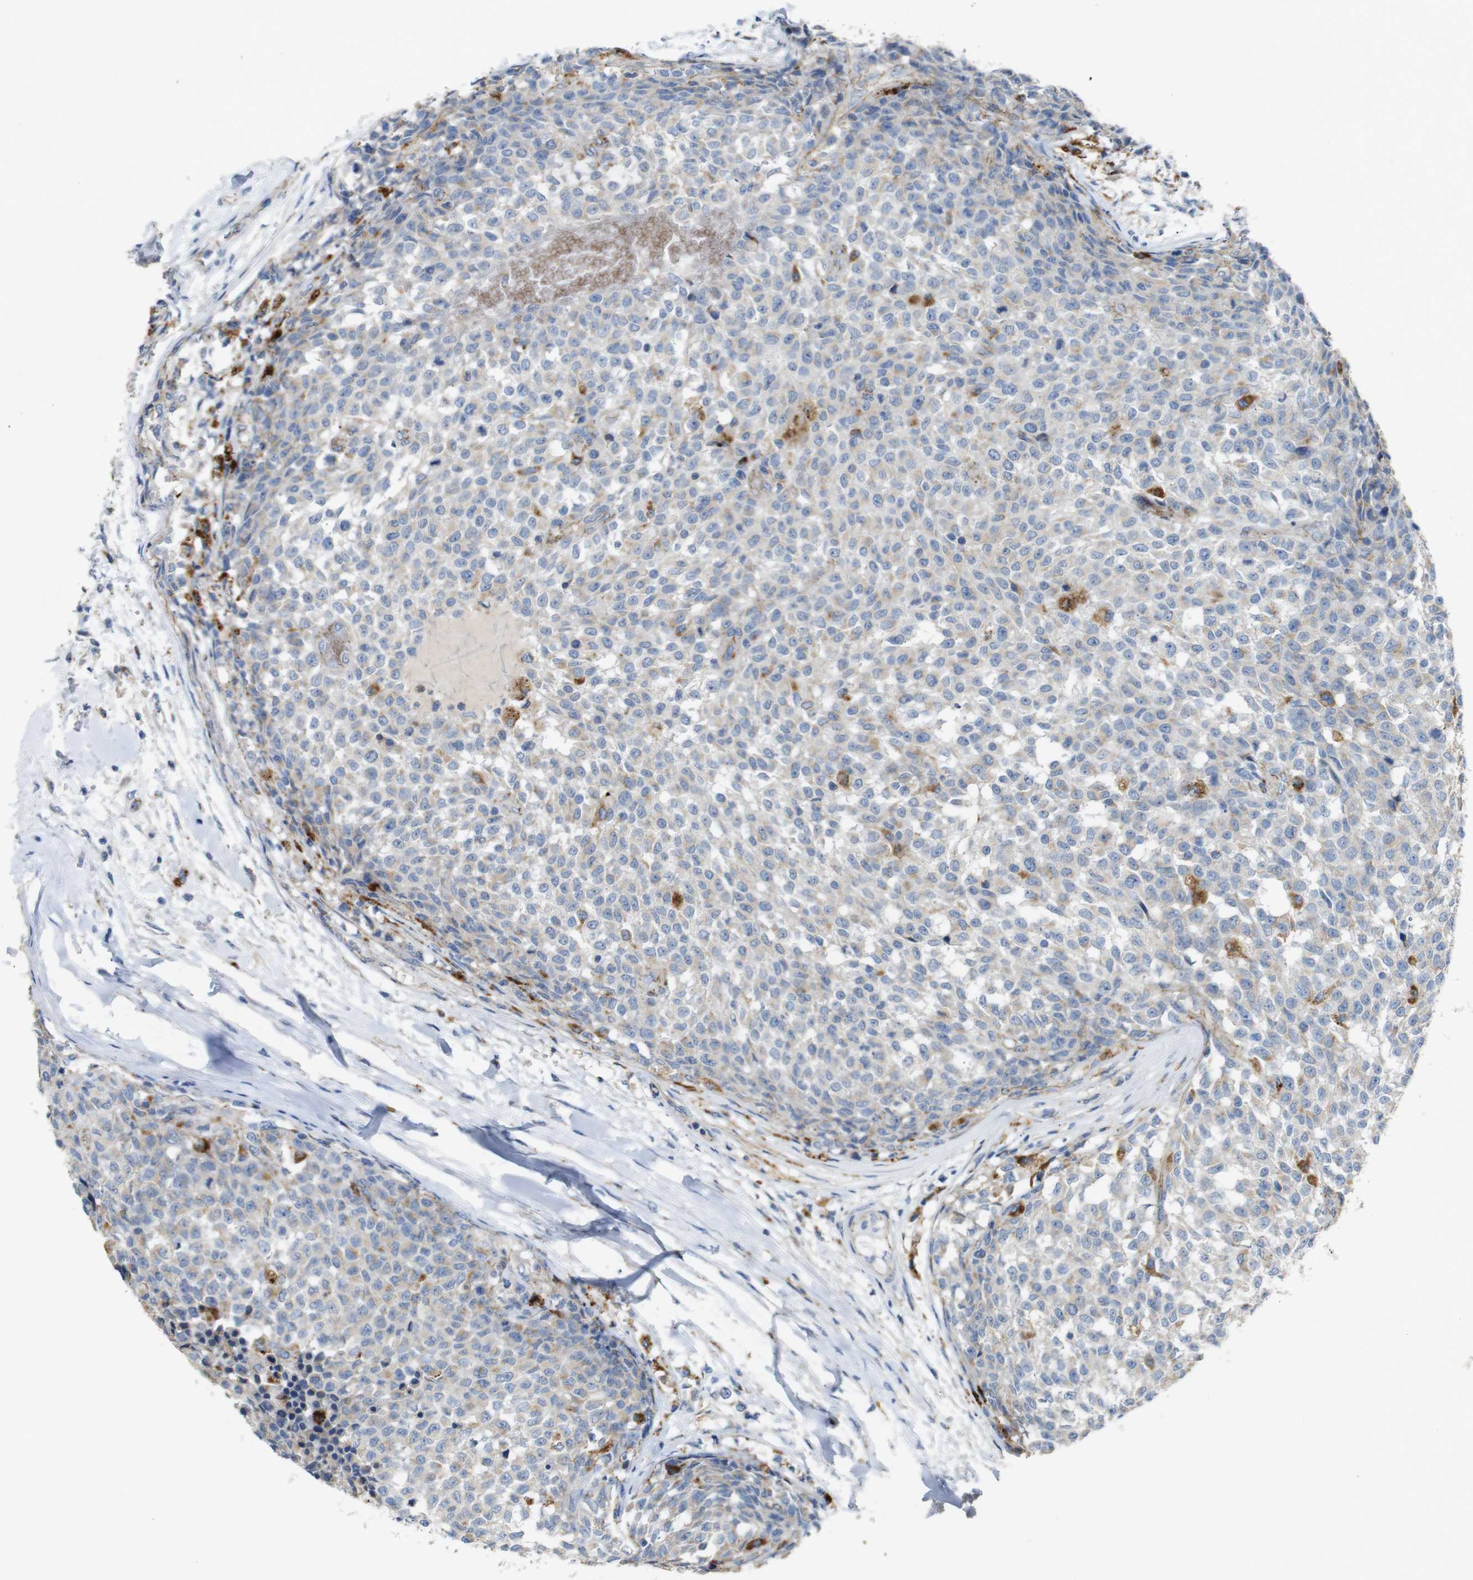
{"staining": {"intensity": "moderate", "quantity": "<25%", "location": "cytoplasmic/membranous"}, "tissue": "testis cancer", "cell_type": "Tumor cells", "image_type": "cancer", "snomed": [{"axis": "morphology", "description": "Seminoma, NOS"}, {"axis": "topography", "description": "Testis"}], "caption": "Immunohistochemical staining of testis seminoma displays low levels of moderate cytoplasmic/membranous positivity in approximately <25% of tumor cells.", "gene": "NHLRC3", "patient": {"sex": "male", "age": 59}}